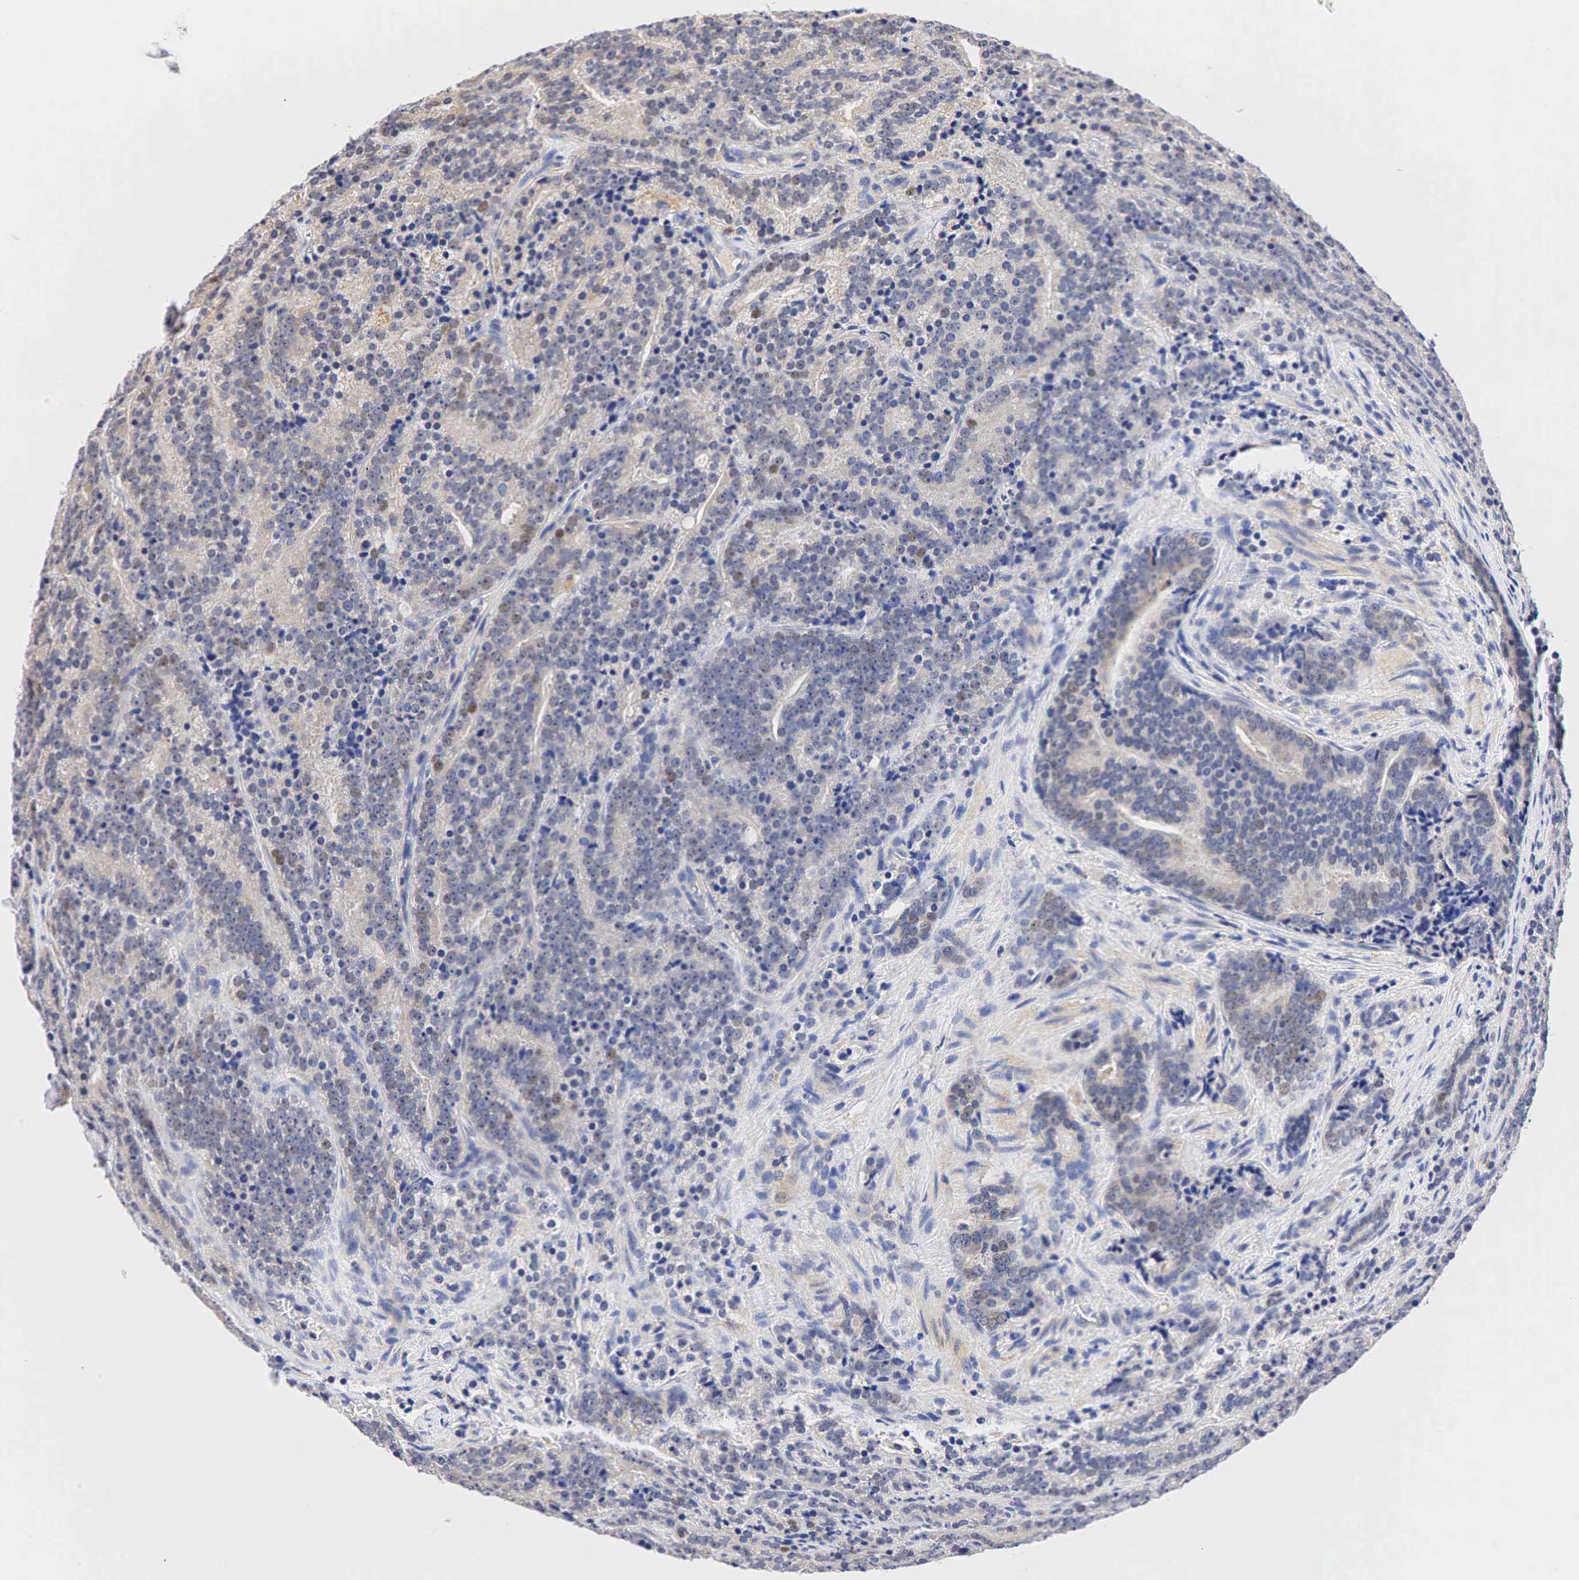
{"staining": {"intensity": "weak", "quantity": "25%-75%", "location": "nuclear"}, "tissue": "prostate cancer", "cell_type": "Tumor cells", "image_type": "cancer", "snomed": [{"axis": "morphology", "description": "Adenocarcinoma, Medium grade"}, {"axis": "topography", "description": "Prostate"}], "caption": "Immunohistochemical staining of prostate medium-grade adenocarcinoma demonstrates low levels of weak nuclear positivity in about 25%-75% of tumor cells.", "gene": "CCND1", "patient": {"sex": "male", "age": 65}}